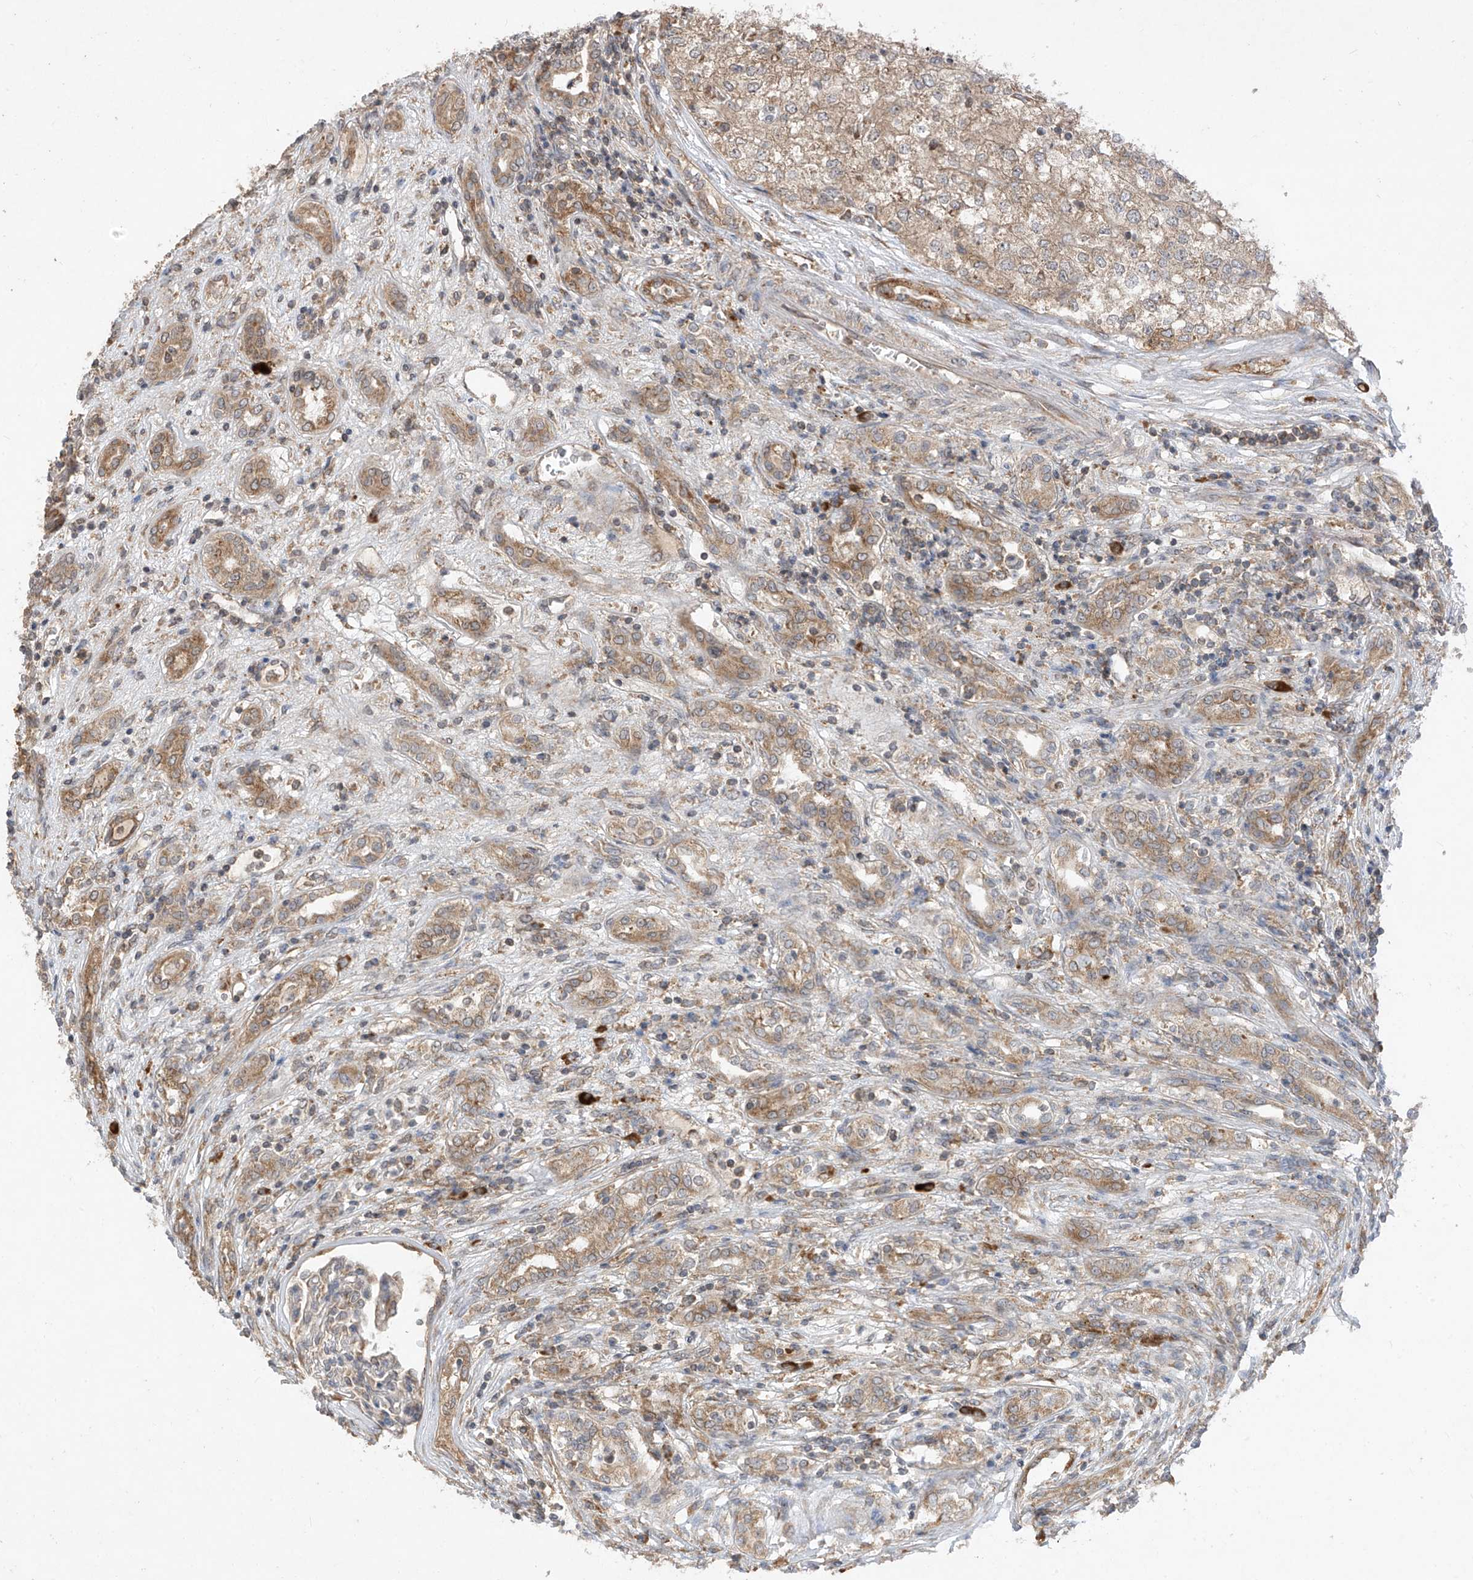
{"staining": {"intensity": "weak", "quantity": "25%-75%", "location": "cytoplasmic/membranous"}, "tissue": "renal cancer", "cell_type": "Tumor cells", "image_type": "cancer", "snomed": [{"axis": "morphology", "description": "Adenocarcinoma, NOS"}, {"axis": "topography", "description": "Kidney"}], "caption": "Weak cytoplasmic/membranous positivity for a protein is appreciated in about 25%-75% of tumor cells of adenocarcinoma (renal) using IHC.", "gene": "RPL34", "patient": {"sex": "female", "age": 54}}